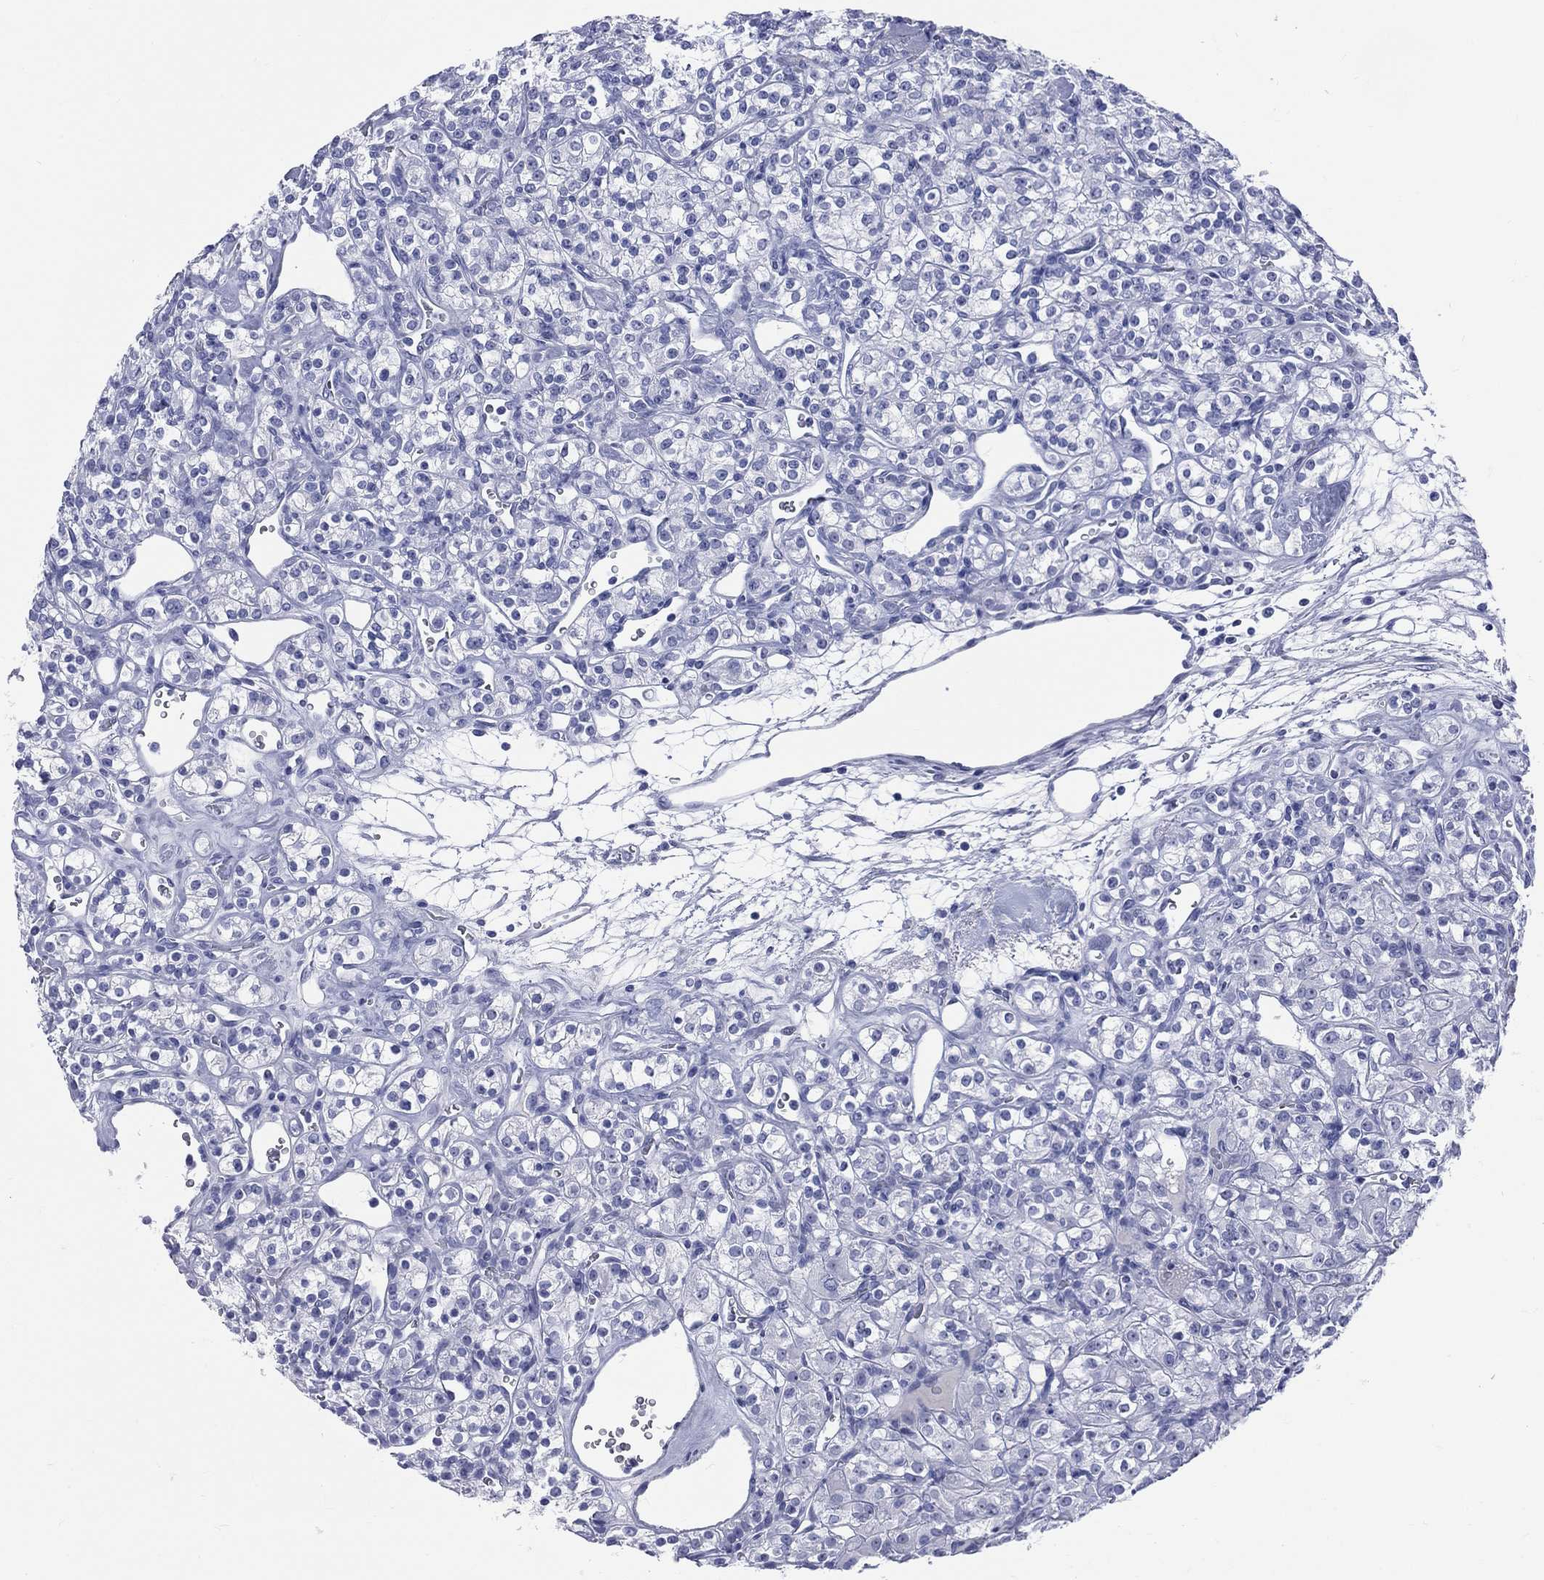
{"staining": {"intensity": "negative", "quantity": "none", "location": "none"}, "tissue": "renal cancer", "cell_type": "Tumor cells", "image_type": "cancer", "snomed": [{"axis": "morphology", "description": "Adenocarcinoma, NOS"}, {"axis": "topography", "description": "Kidney"}], "caption": "The image exhibits no staining of tumor cells in renal adenocarcinoma.", "gene": "CYLC1", "patient": {"sex": "male", "age": 77}}